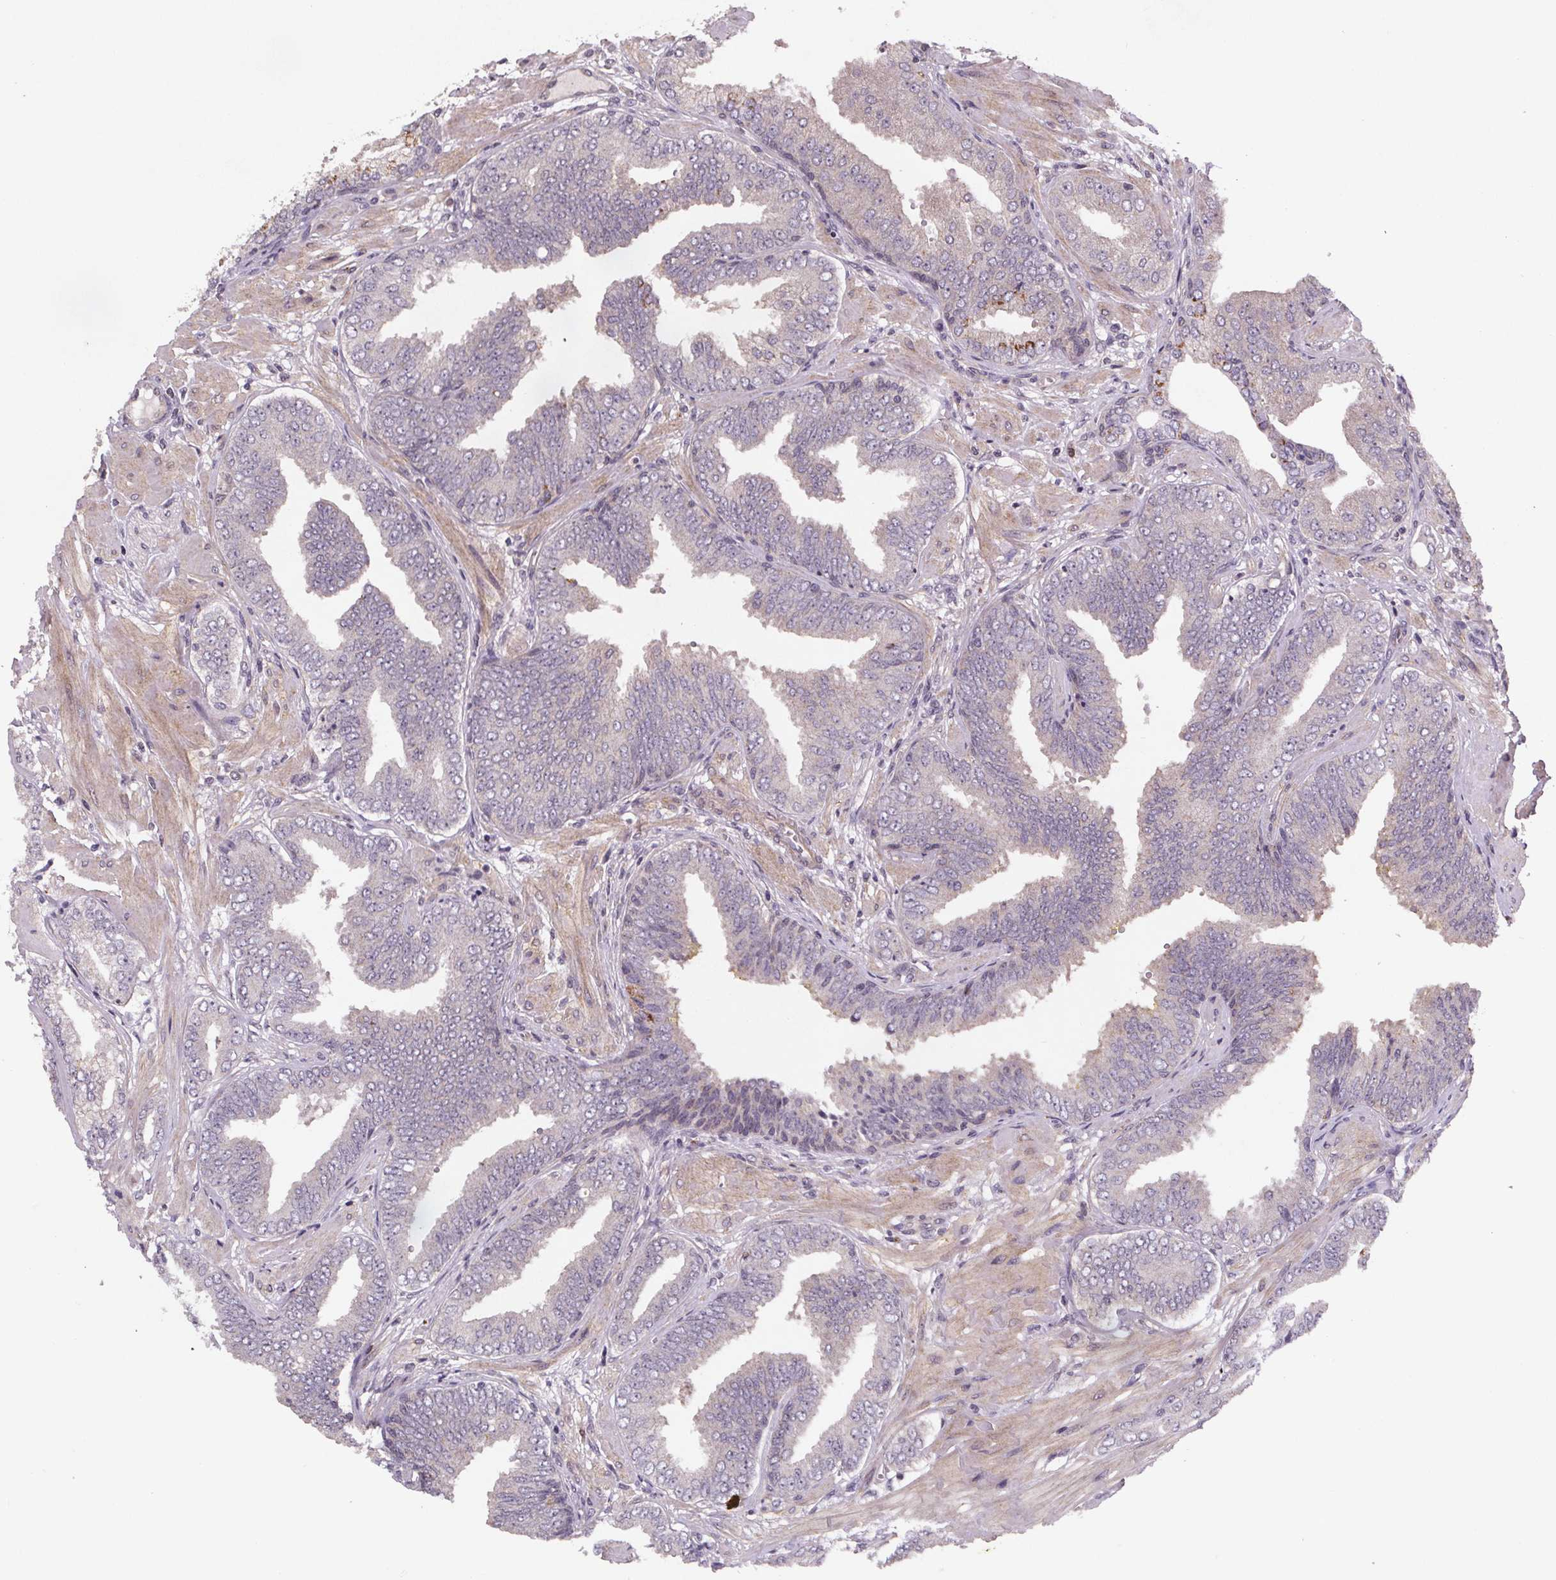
{"staining": {"intensity": "negative", "quantity": "none", "location": "none"}, "tissue": "prostate cancer", "cell_type": "Tumor cells", "image_type": "cancer", "snomed": [{"axis": "morphology", "description": "Adenocarcinoma, Low grade"}, {"axis": "topography", "description": "Prostate"}], "caption": "Immunohistochemistry photomicrograph of human prostate cancer stained for a protein (brown), which displays no positivity in tumor cells. (Stains: DAB (3,3'-diaminobenzidine) immunohistochemistry (IHC) with hematoxylin counter stain, Microscopy: brightfield microscopy at high magnification).", "gene": "STRN3", "patient": {"sex": "male", "age": 55}}